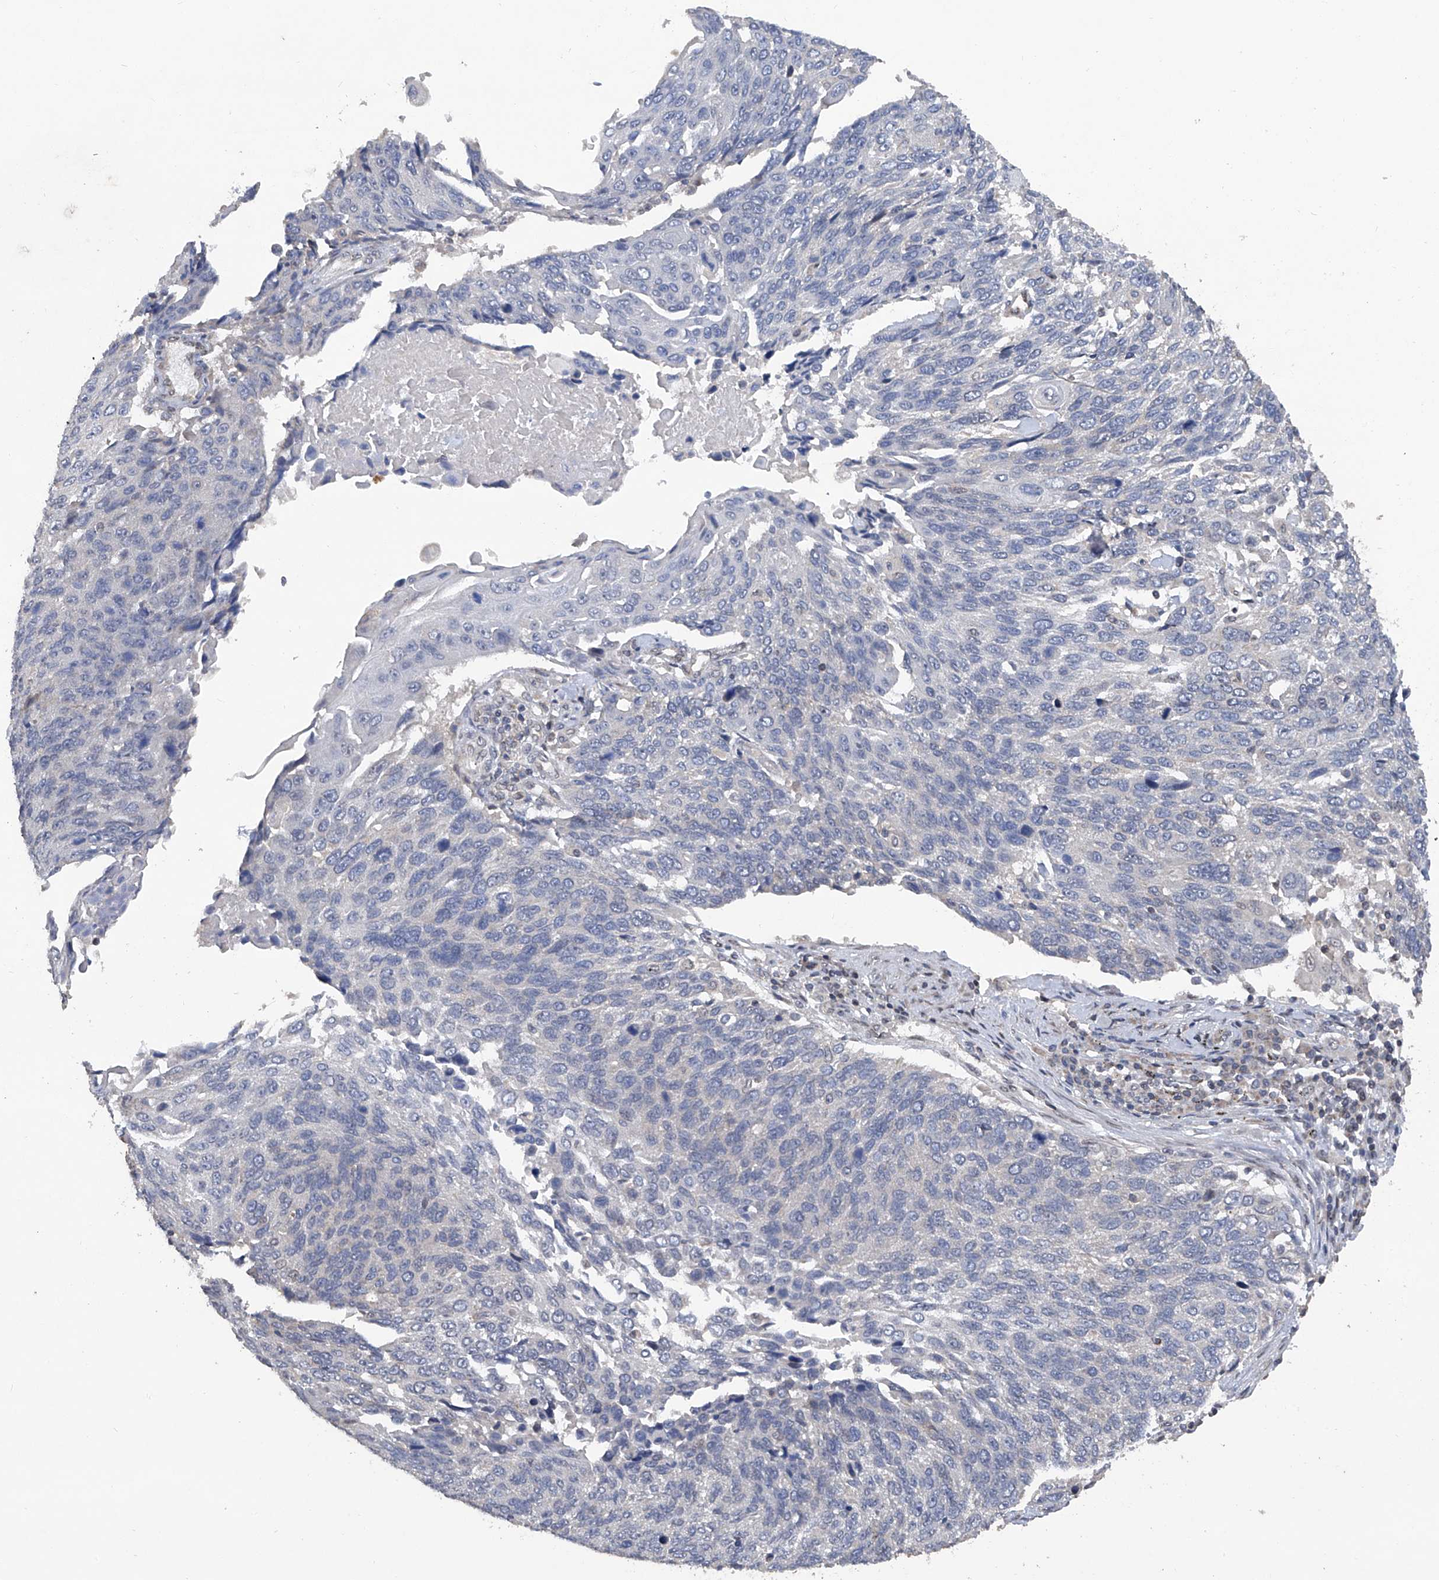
{"staining": {"intensity": "negative", "quantity": "none", "location": "none"}, "tissue": "lung cancer", "cell_type": "Tumor cells", "image_type": "cancer", "snomed": [{"axis": "morphology", "description": "Squamous cell carcinoma, NOS"}, {"axis": "topography", "description": "Lung"}], "caption": "Image shows no significant protein staining in tumor cells of squamous cell carcinoma (lung).", "gene": "BCKDHB", "patient": {"sex": "male", "age": 66}}